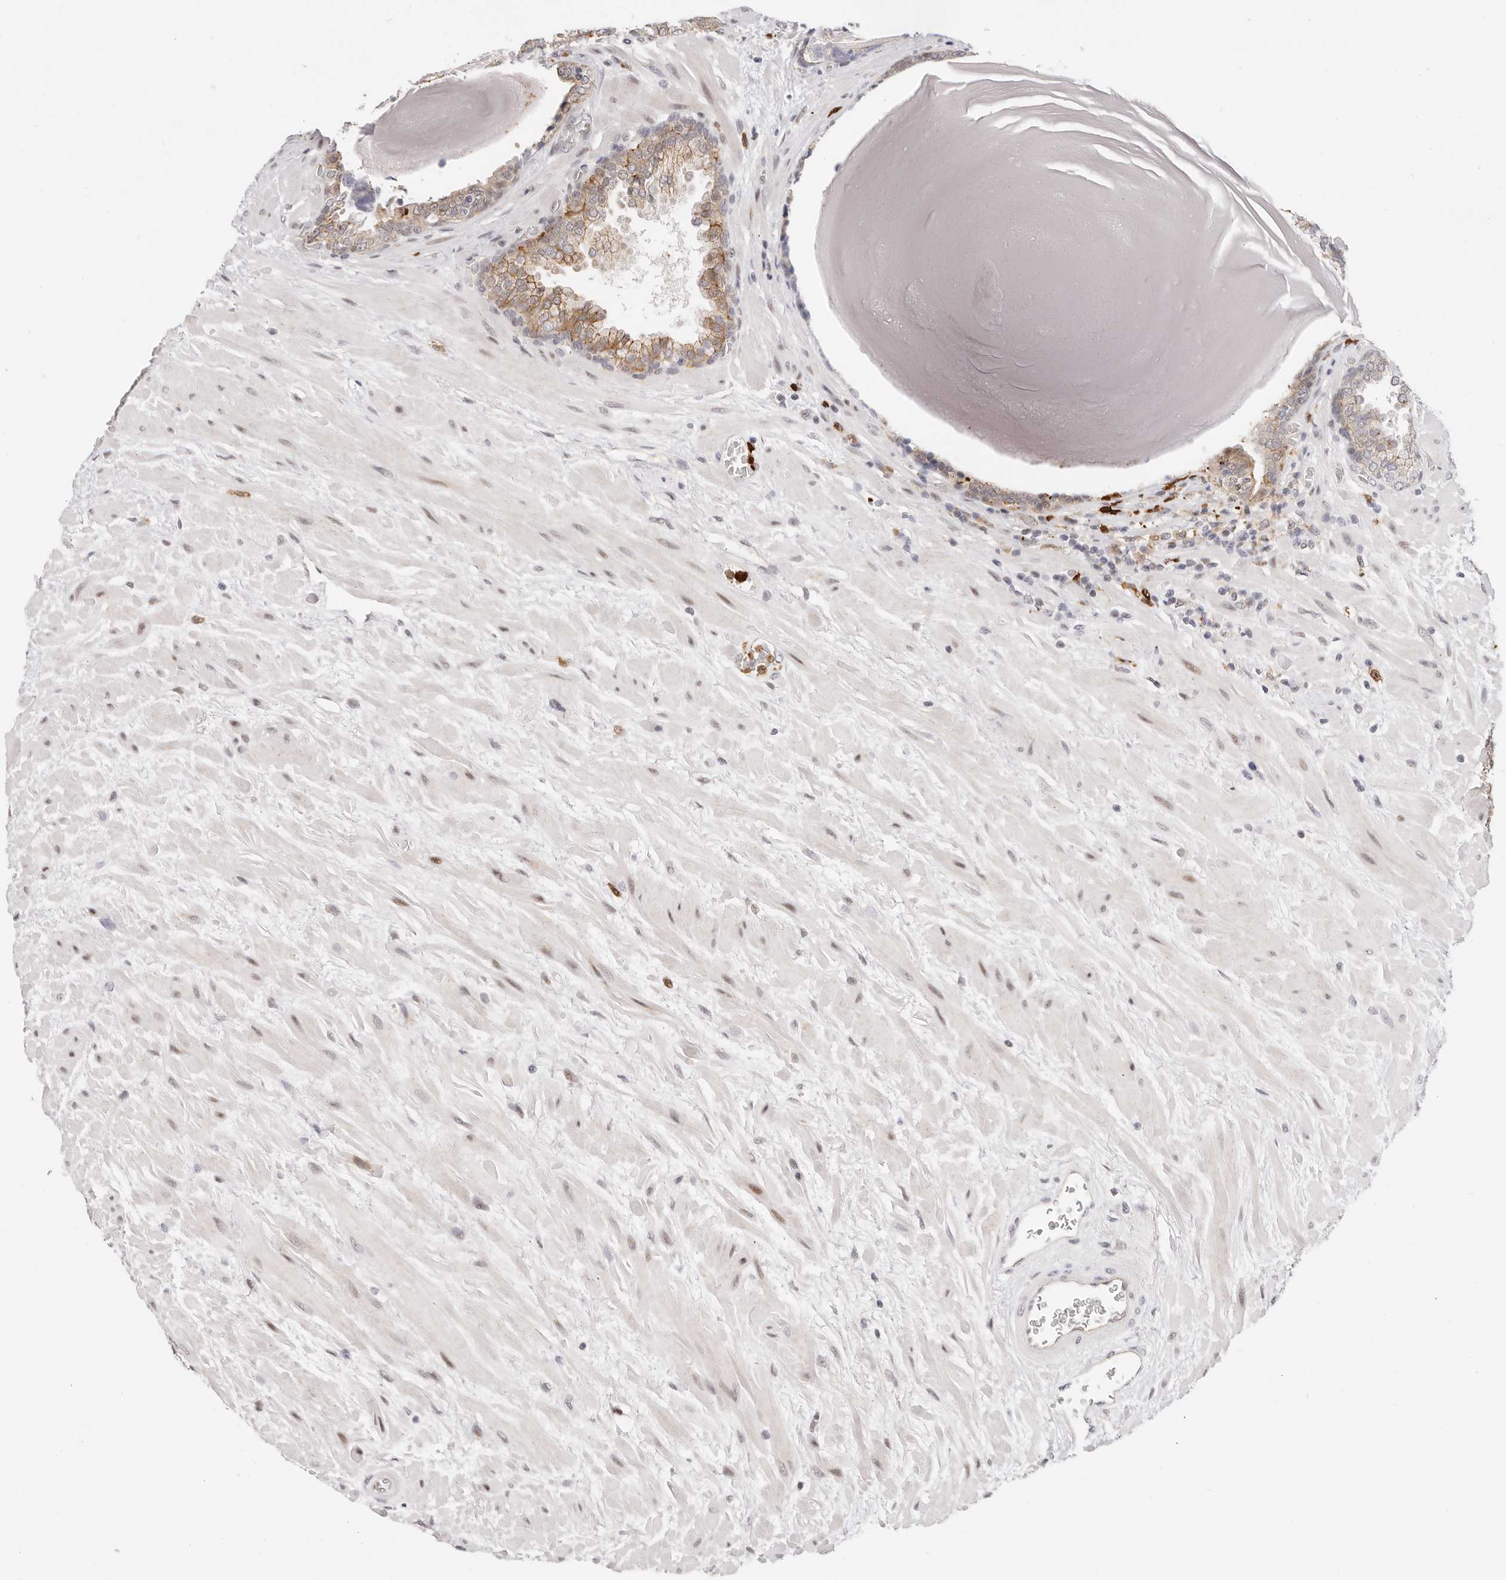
{"staining": {"intensity": "moderate", "quantity": ">75%", "location": "cytoplasmic/membranous"}, "tissue": "prostate", "cell_type": "Glandular cells", "image_type": "normal", "snomed": [{"axis": "morphology", "description": "Normal tissue, NOS"}, {"axis": "topography", "description": "Prostate"}], "caption": "Approximately >75% of glandular cells in unremarkable prostate display moderate cytoplasmic/membranous protein expression as visualized by brown immunohistochemical staining.", "gene": "AFDN", "patient": {"sex": "male", "age": 48}}